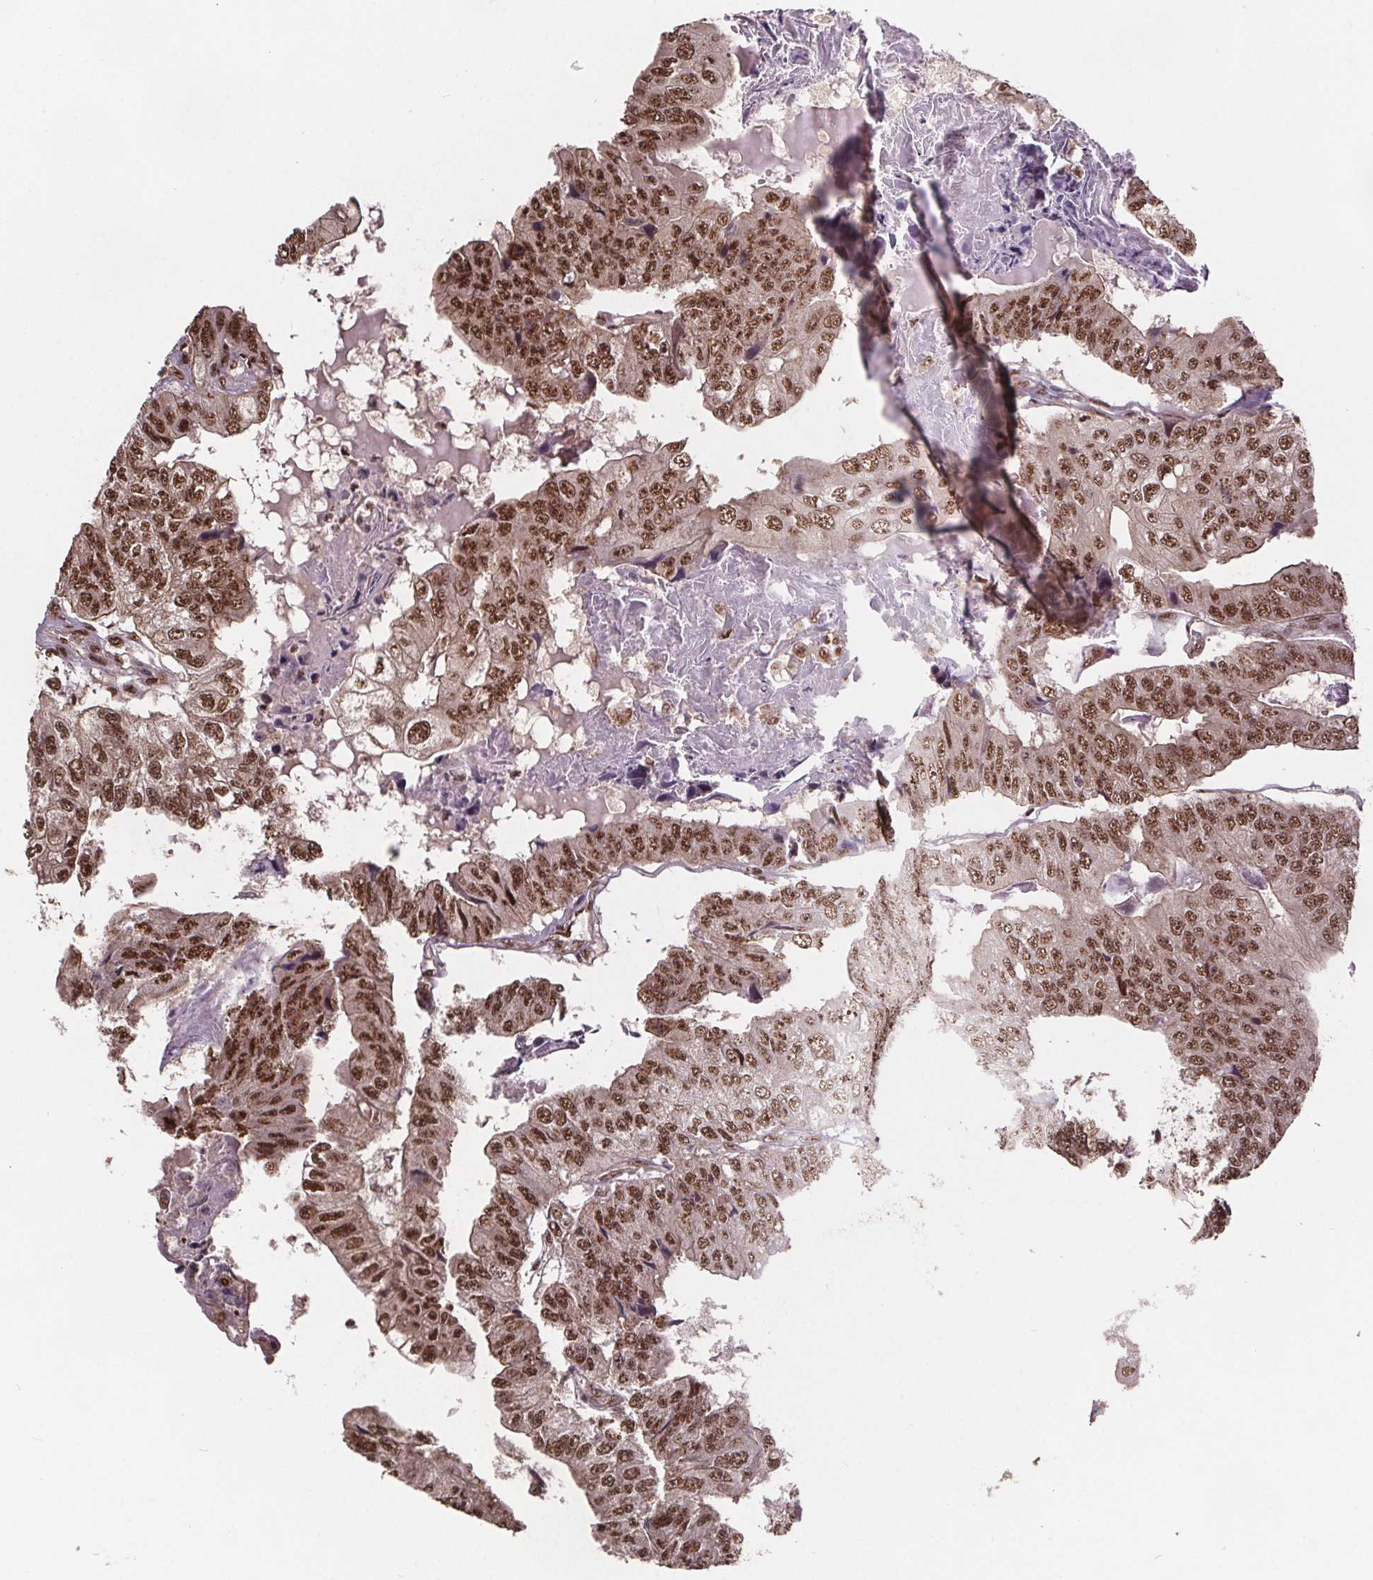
{"staining": {"intensity": "moderate", "quantity": ">75%", "location": "nuclear"}, "tissue": "colorectal cancer", "cell_type": "Tumor cells", "image_type": "cancer", "snomed": [{"axis": "morphology", "description": "Adenocarcinoma, NOS"}, {"axis": "topography", "description": "Colon"}], "caption": "IHC micrograph of neoplastic tissue: human adenocarcinoma (colorectal) stained using immunohistochemistry (IHC) displays medium levels of moderate protein expression localized specifically in the nuclear of tumor cells, appearing as a nuclear brown color.", "gene": "JARID2", "patient": {"sex": "female", "age": 67}}